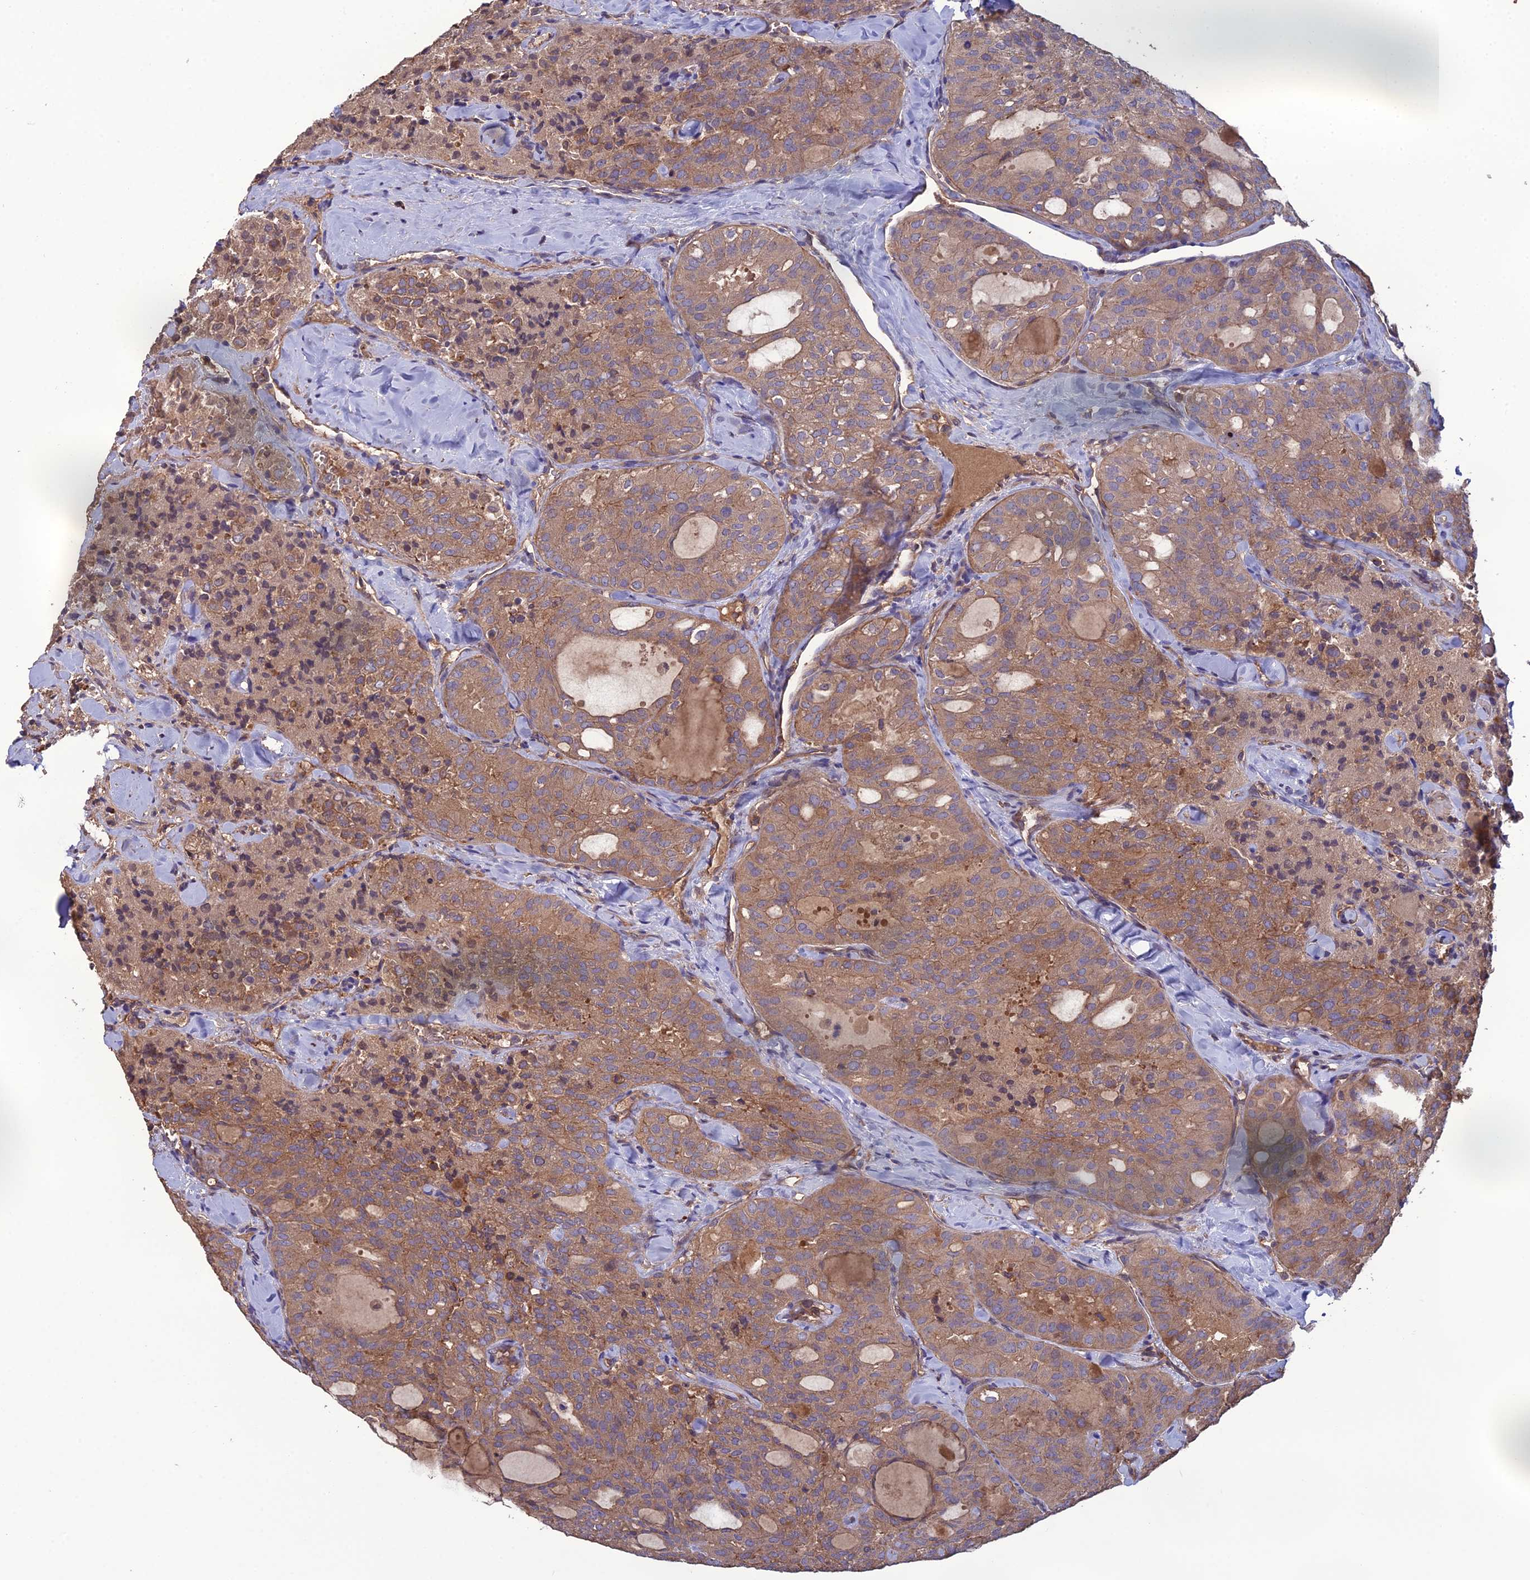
{"staining": {"intensity": "moderate", "quantity": ">75%", "location": "cytoplasmic/membranous"}, "tissue": "thyroid cancer", "cell_type": "Tumor cells", "image_type": "cancer", "snomed": [{"axis": "morphology", "description": "Follicular adenoma carcinoma, NOS"}, {"axis": "topography", "description": "Thyroid gland"}], "caption": "Thyroid cancer (follicular adenoma carcinoma) tissue shows moderate cytoplasmic/membranous positivity in approximately >75% of tumor cells", "gene": "GALR2", "patient": {"sex": "male", "age": 75}}